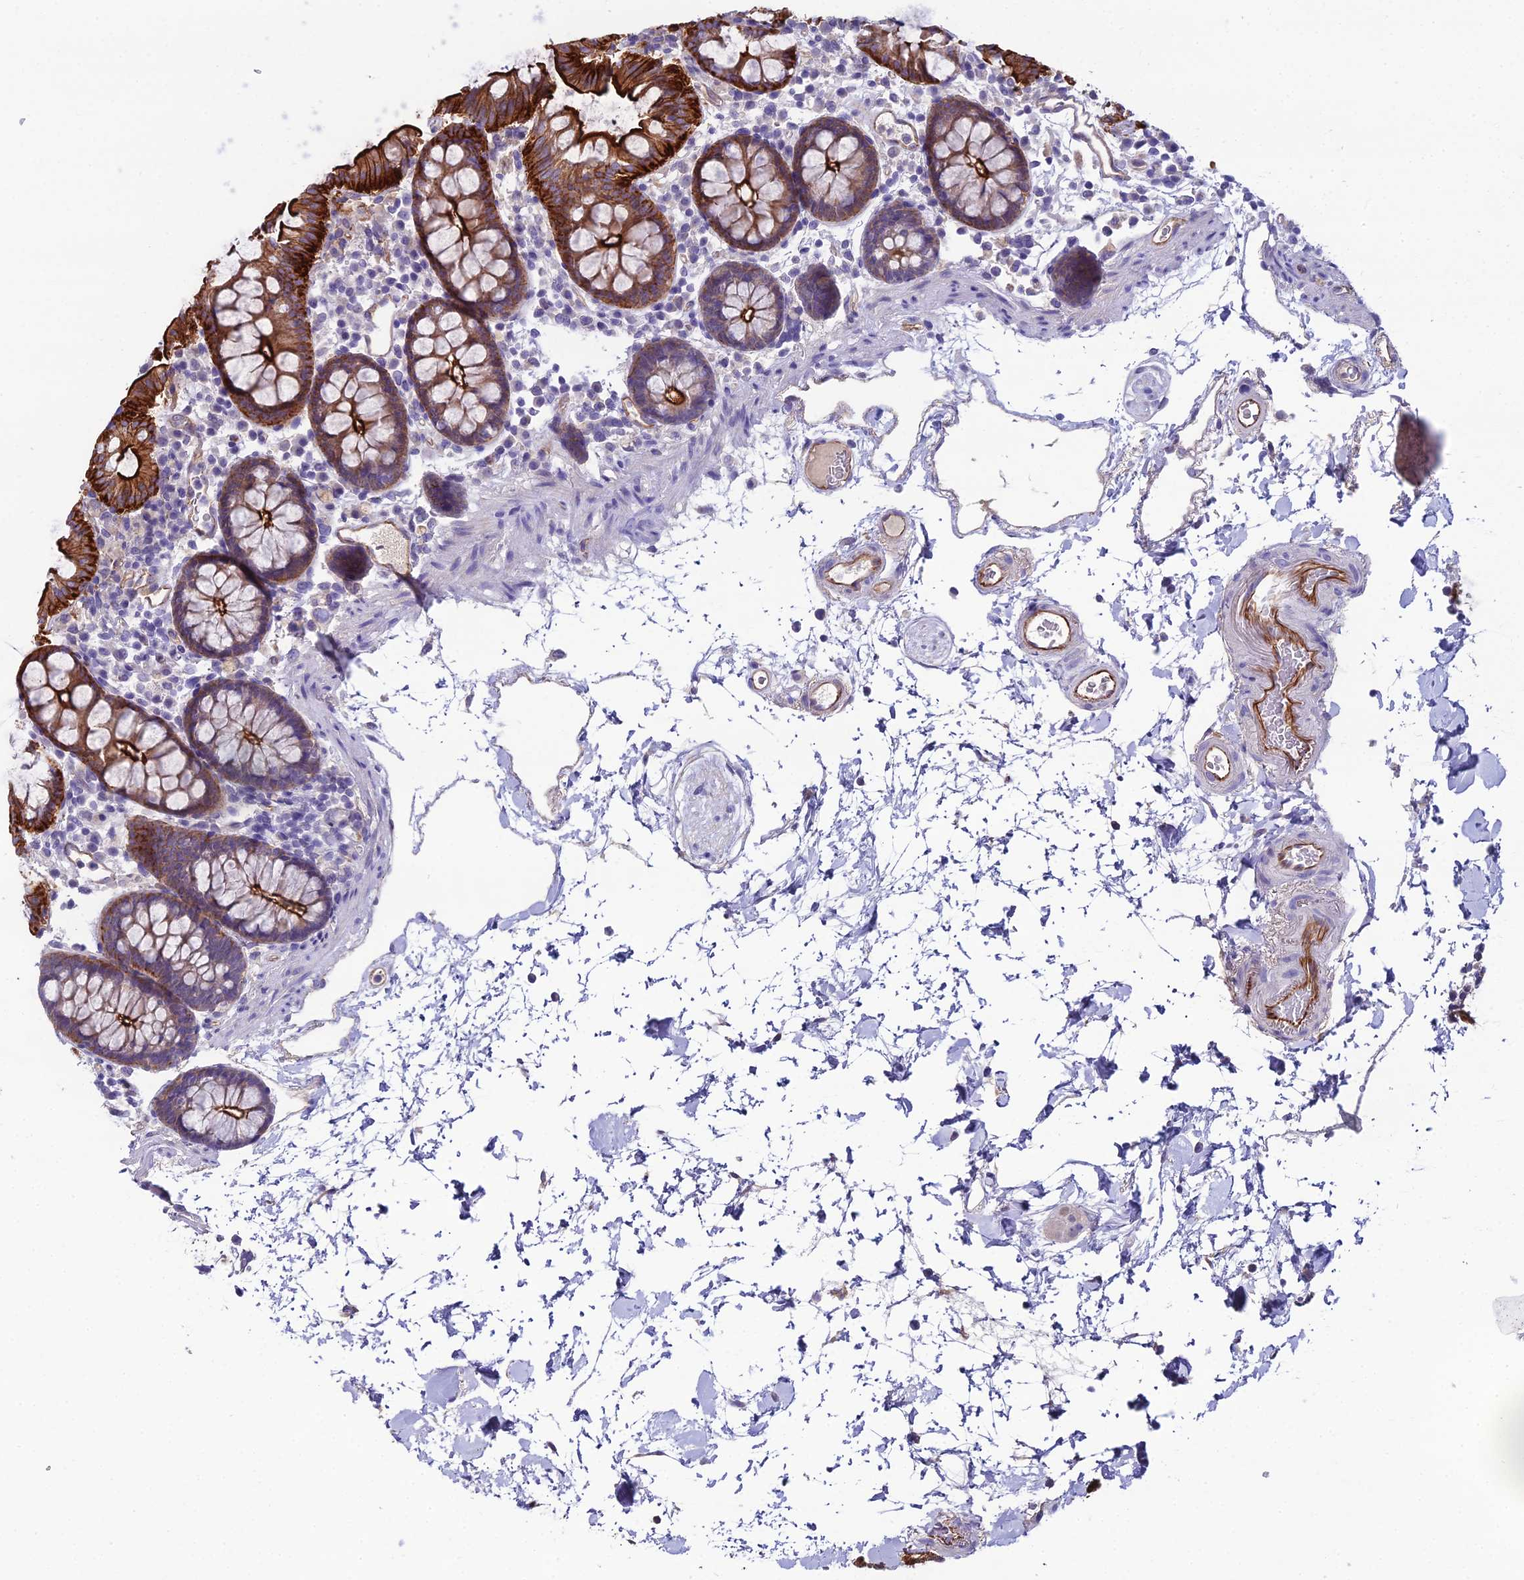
{"staining": {"intensity": "moderate", "quantity": ">75%", "location": "cytoplasmic/membranous"}, "tissue": "colon", "cell_type": "Endothelial cells", "image_type": "normal", "snomed": [{"axis": "morphology", "description": "Normal tissue, NOS"}, {"axis": "topography", "description": "Colon"}], "caption": "Colon was stained to show a protein in brown. There is medium levels of moderate cytoplasmic/membranous positivity in approximately >75% of endothelial cells. (IHC, brightfield microscopy, high magnification).", "gene": "CFAP47", "patient": {"sex": "male", "age": 75}}